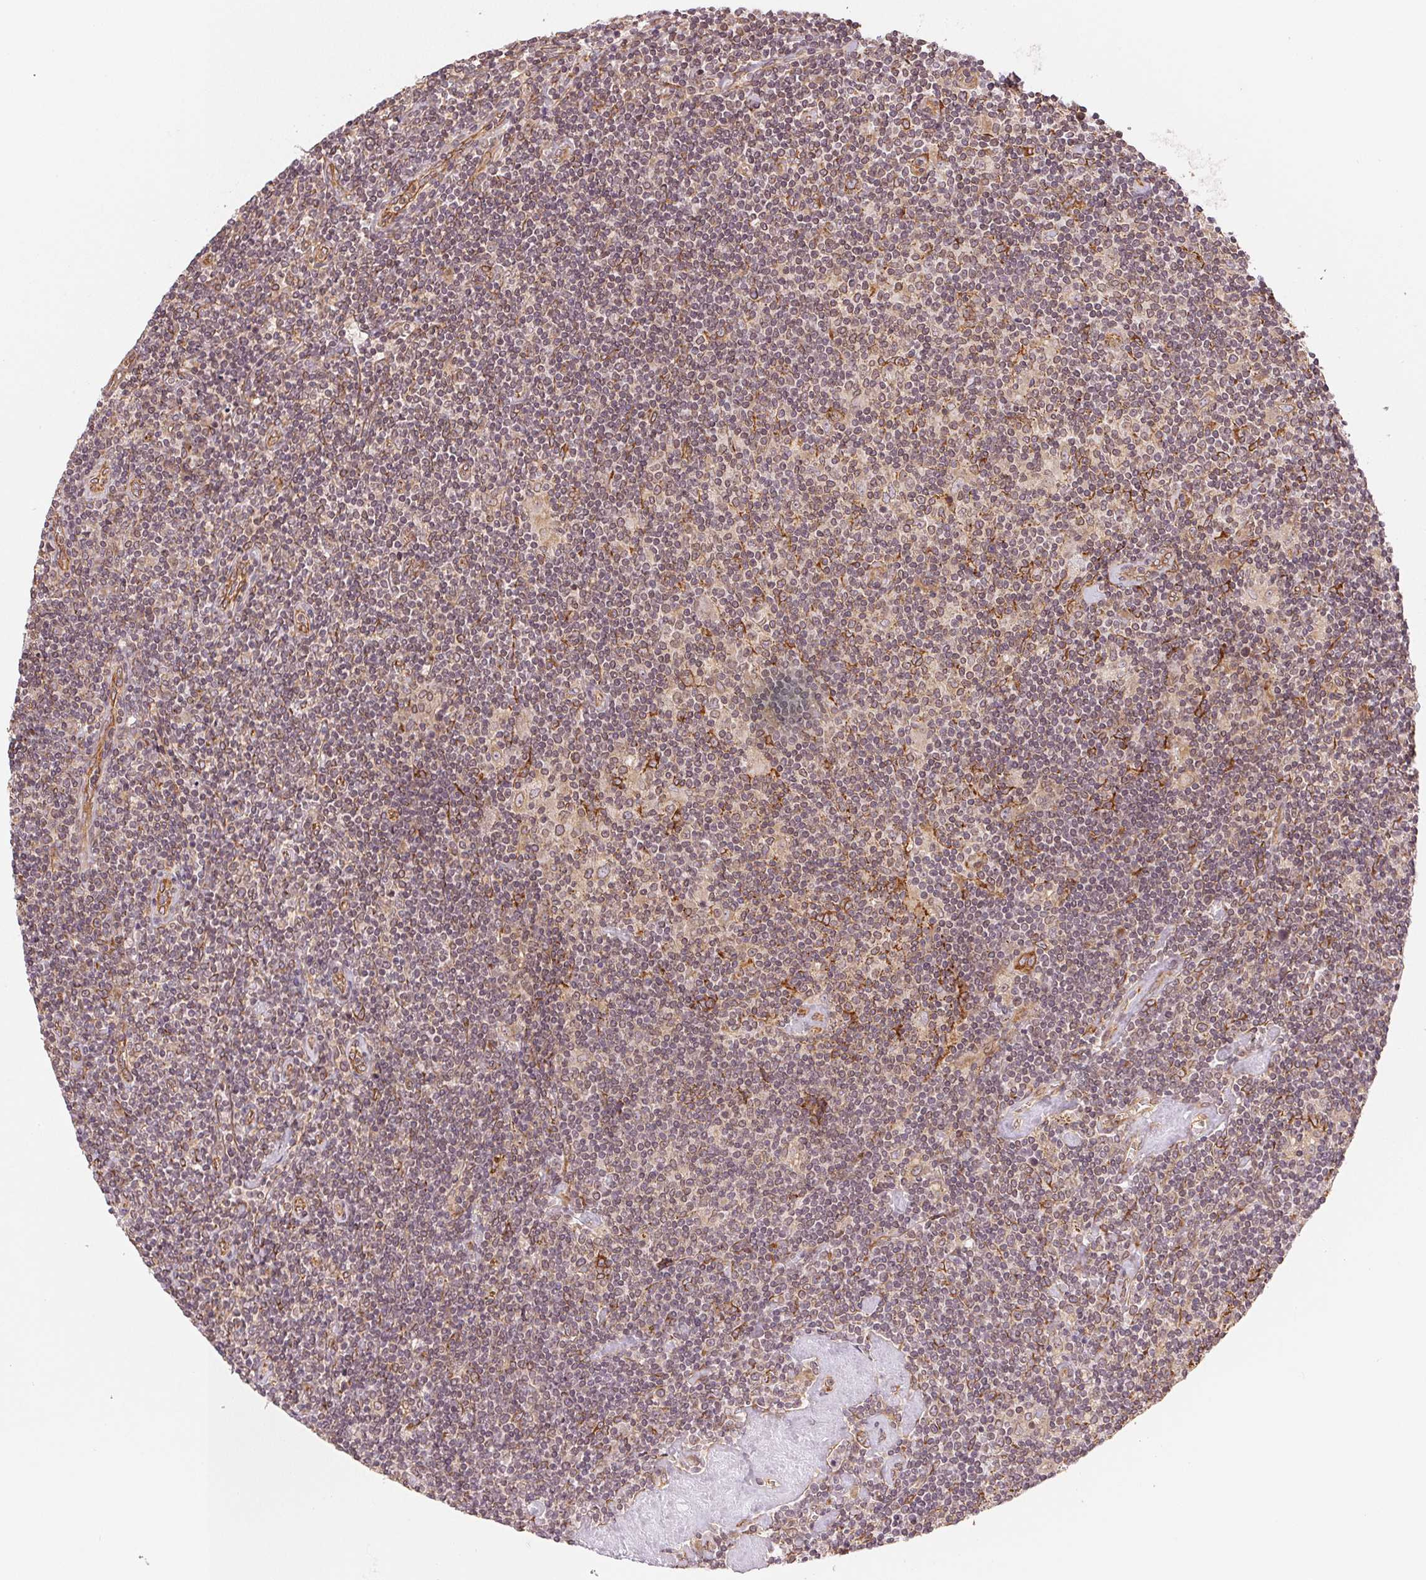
{"staining": {"intensity": "negative", "quantity": "none", "location": "none"}, "tissue": "lymphoma", "cell_type": "Tumor cells", "image_type": "cancer", "snomed": [{"axis": "morphology", "description": "Hodgkin's disease, NOS"}, {"axis": "topography", "description": "Lymph node"}], "caption": "Hodgkin's disease stained for a protein using immunohistochemistry (IHC) shows no positivity tumor cells.", "gene": "STRN4", "patient": {"sex": "male", "age": 40}}